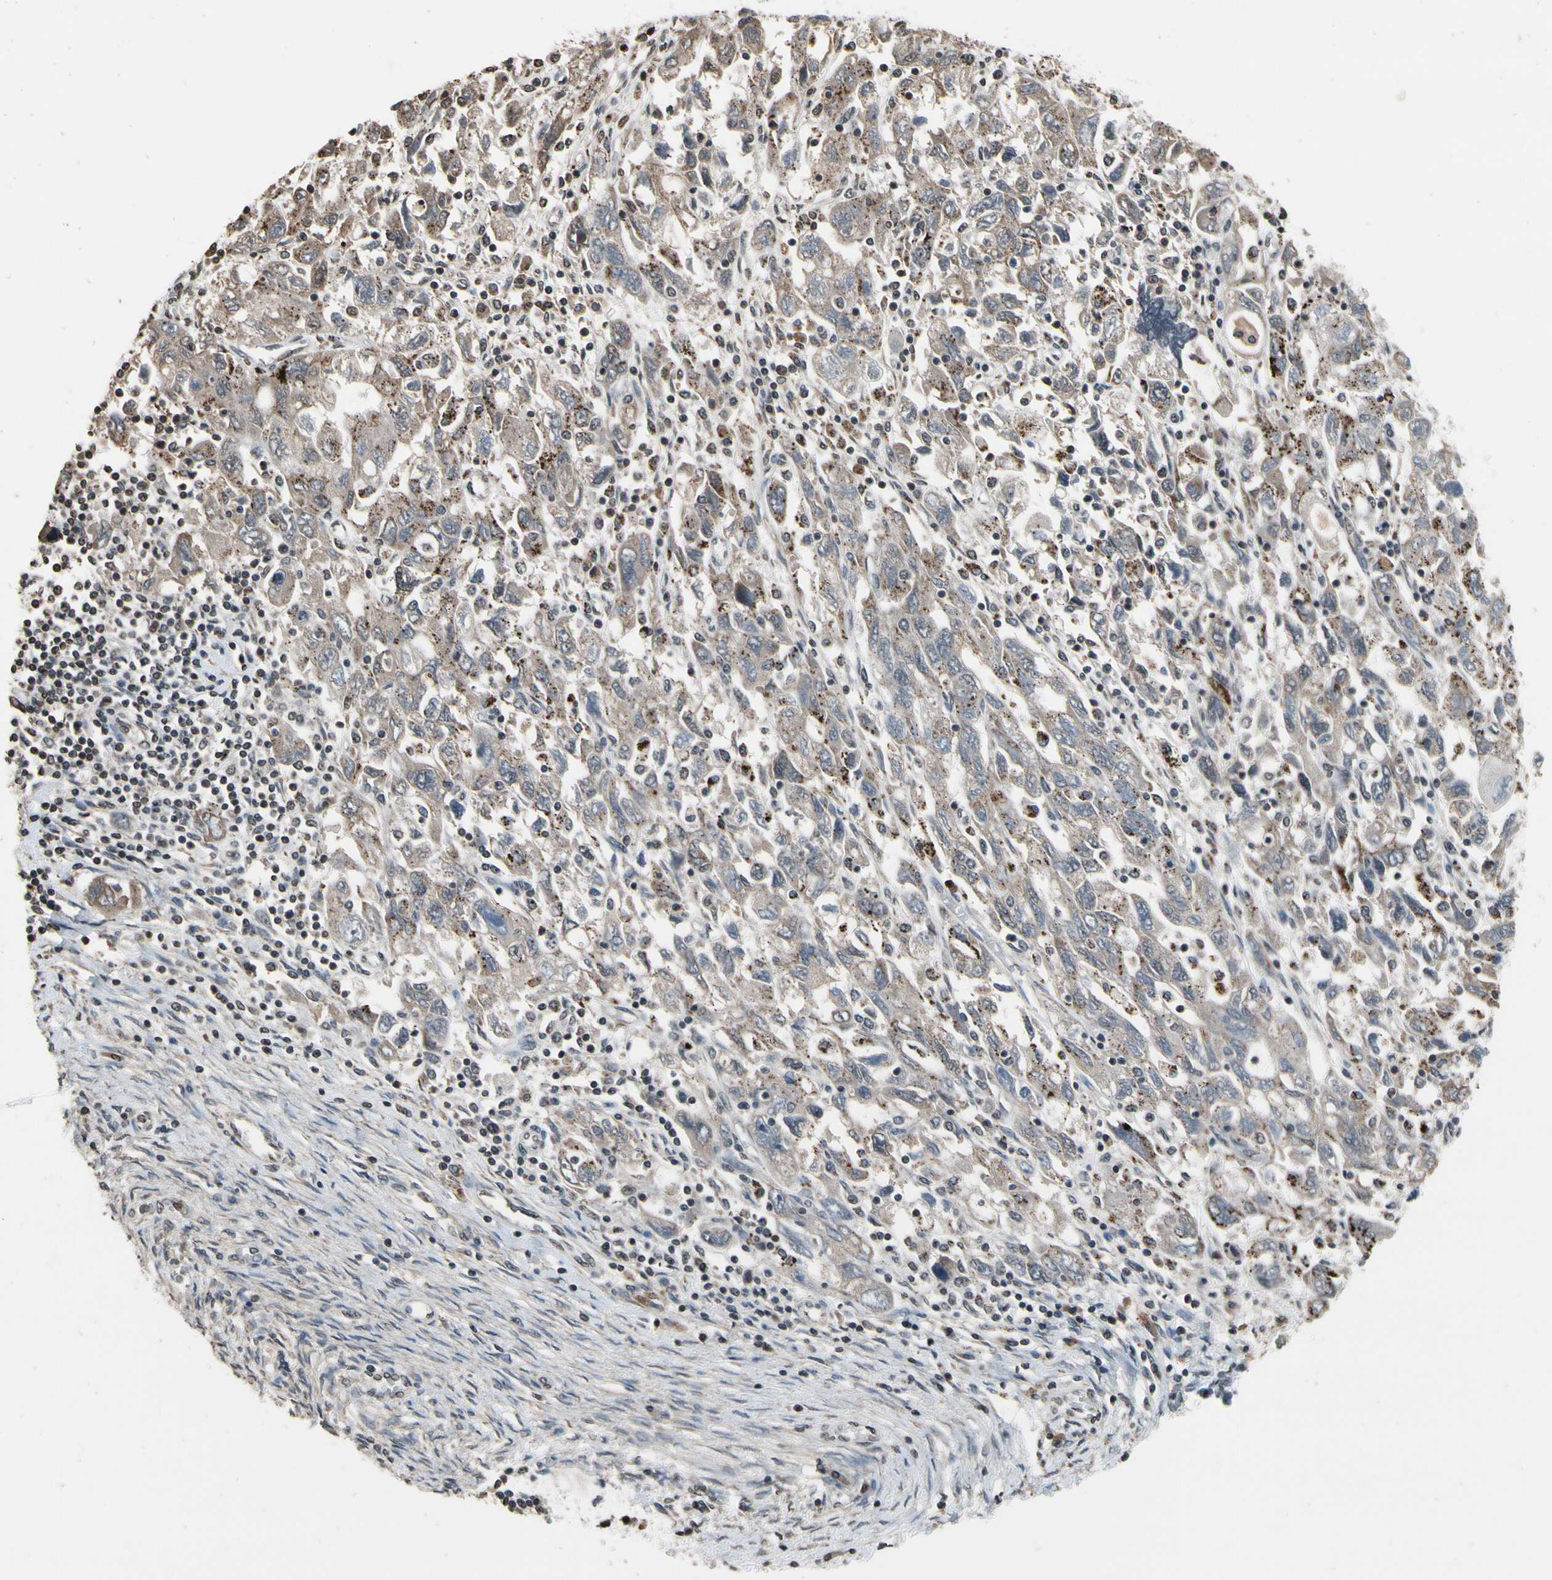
{"staining": {"intensity": "moderate", "quantity": "25%-75%", "location": "cytoplasmic/membranous"}, "tissue": "ovarian cancer", "cell_type": "Tumor cells", "image_type": "cancer", "snomed": [{"axis": "morphology", "description": "Carcinoma, NOS"}, {"axis": "morphology", "description": "Cystadenocarcinoma, serous, NOS"}, {"axis": "topography", "description": "Ovary"}], "caption": "Ovarian cancer stained with a protein marker reveals moderate staining in tumor cells.", "gene": "HIPK2", "patient": {"sex": "female", "age": 69}}